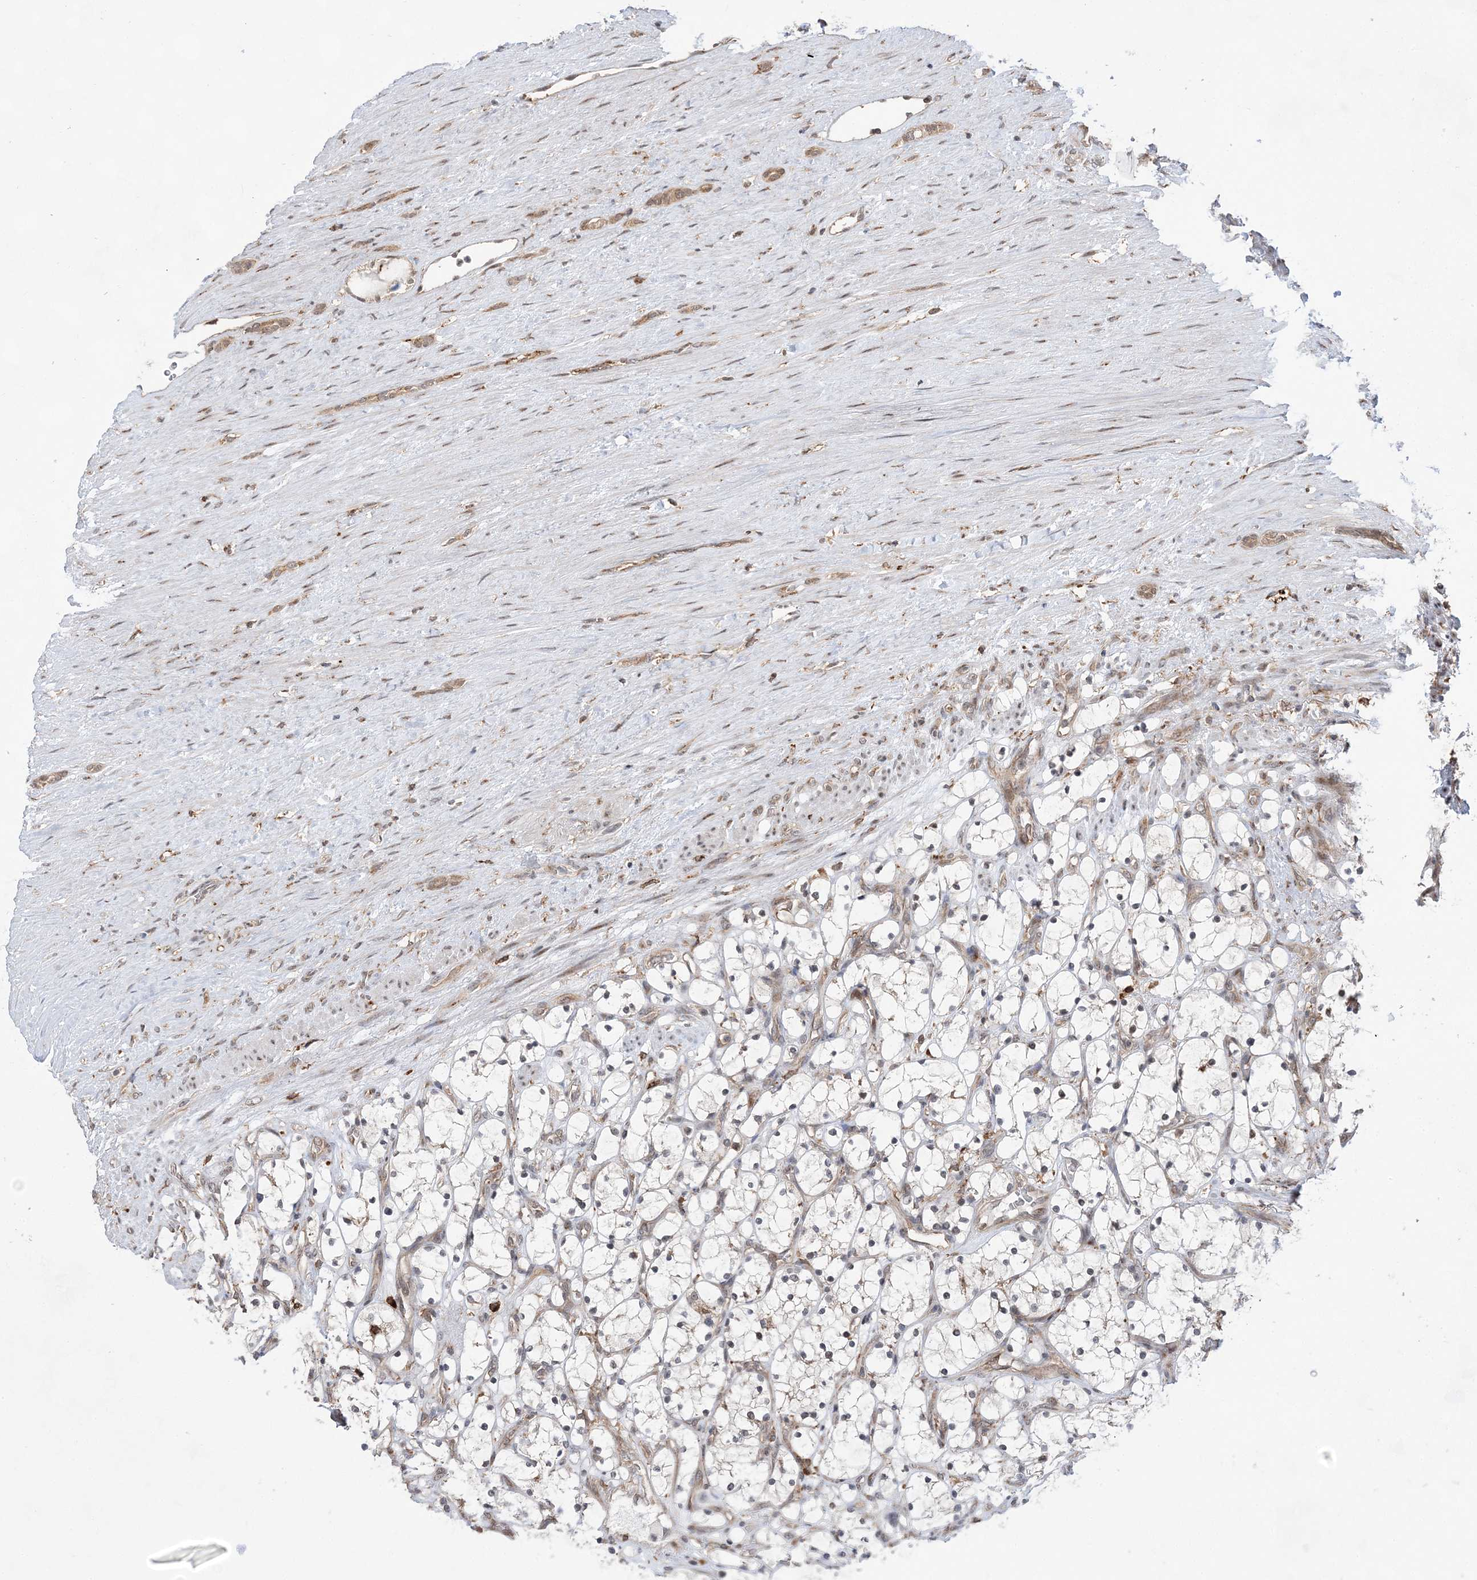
{"staining": {"intensity": "negative", "quantity": "none", "location": "none"}, "tissue": "renal cancer", "cell_type": "Tumor cells", "image_type": "cancer", "snomed": [{"axis": "morphology", "description": "Adenocarcinoma, NOS"}, {"axis": "topography", "description": "Kidney"}], "caption": "This is a image of IHC staining of adenocarcinoma (renal), which shows no expression in tumor cells. (DAB immunohistochemistry, high magnification).", "gene": "ANAPC15", "patient": {"sex": "female", "age": 69}}